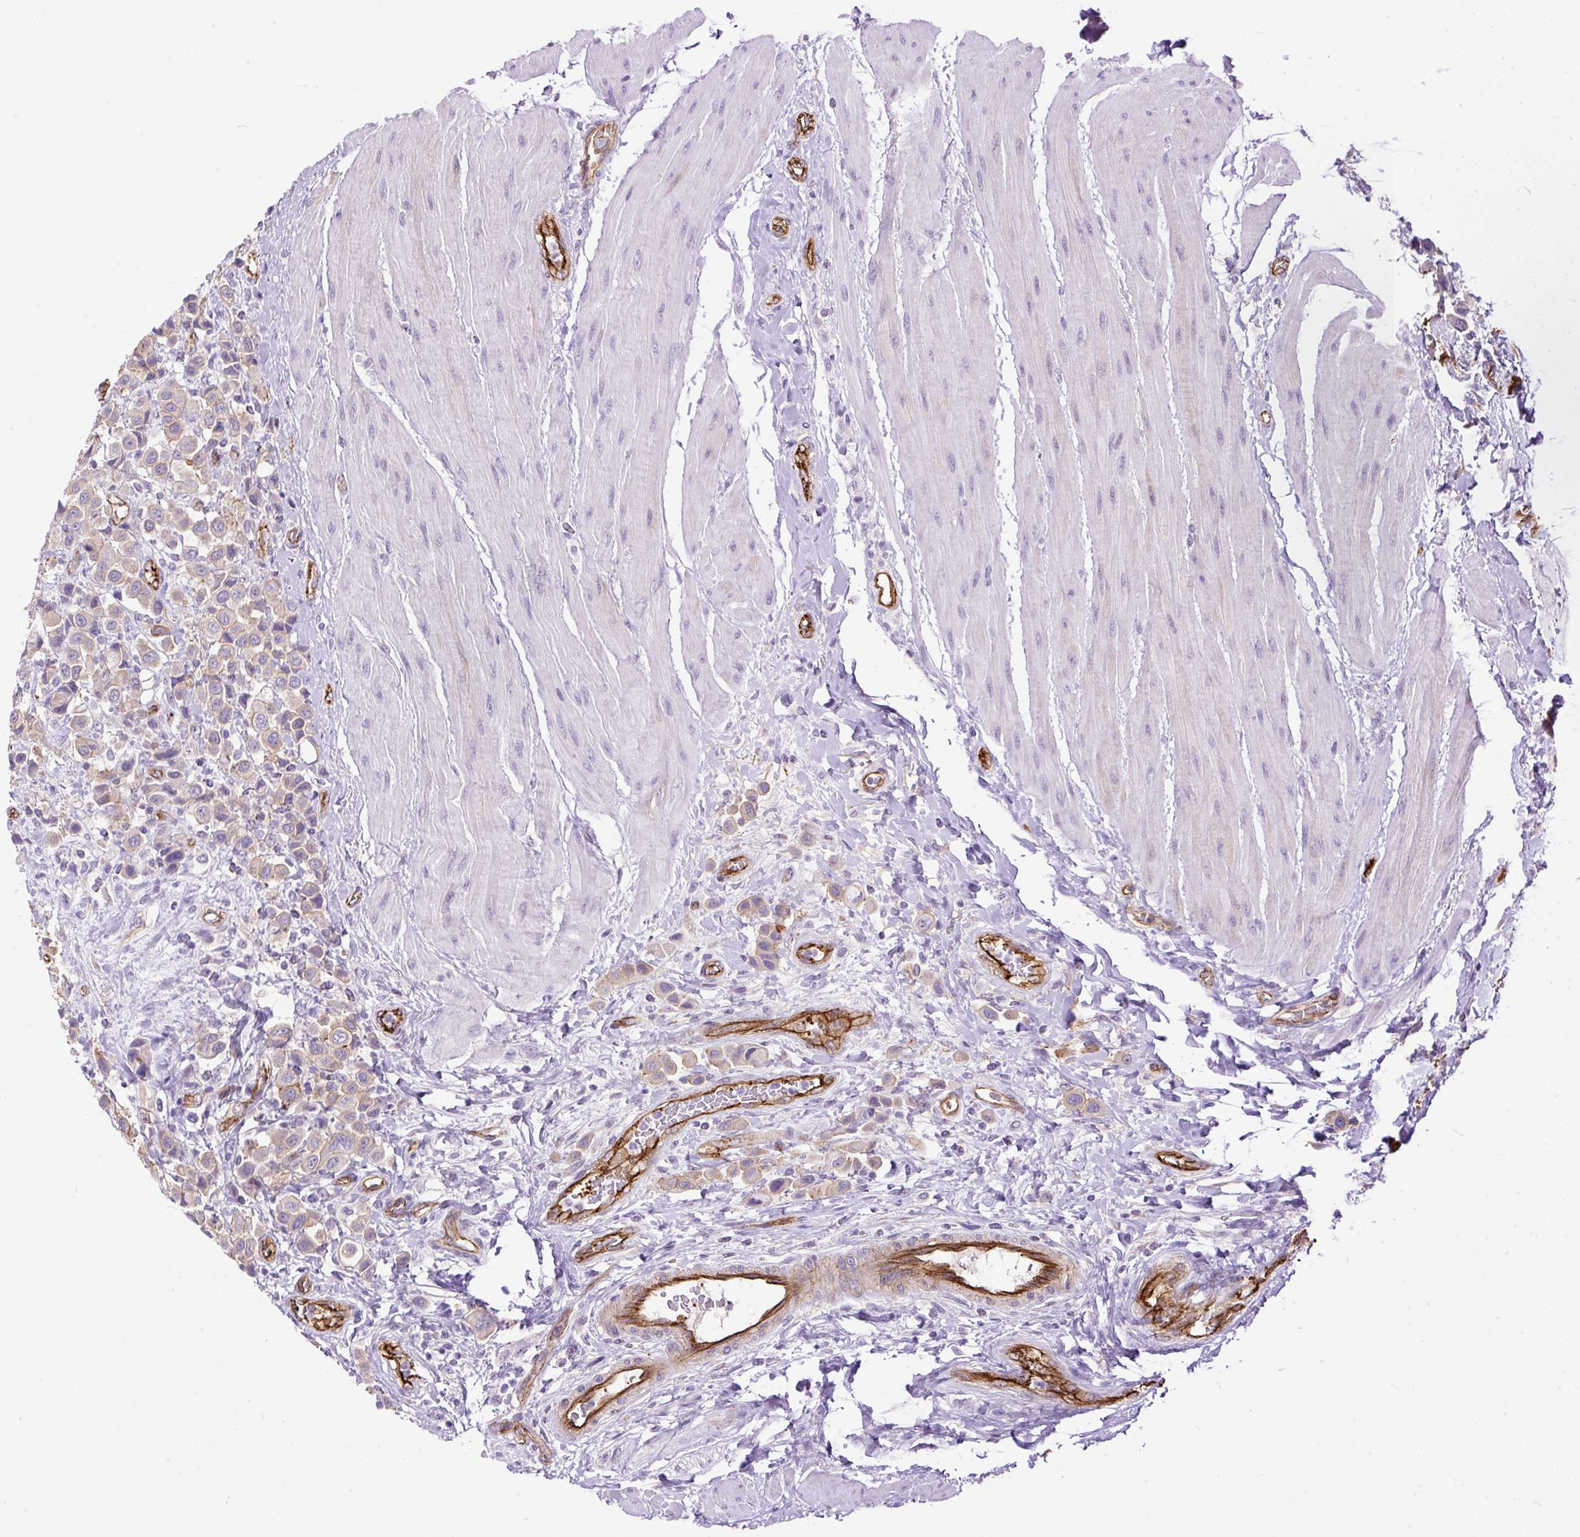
{"staining": {"intensity": "negative", "quantity": "none", "location": "none"}, "tissue": "urothelial cancer", "cell_type": "Tumor cells", "image_type": "cancer", "snomed": [{"axis": "morphology", "description": "Urothelial carcinoma, High grade"}, {"axis": "topography", "description": "Urinary bladder"}], "caption": "Immunohistochemical staining of high-grade urothelial carcinoma exhibits no significant positivity in tumor cells.", "gene": "MAGEB16", "patient": {"sex": "male", "age": 50}}